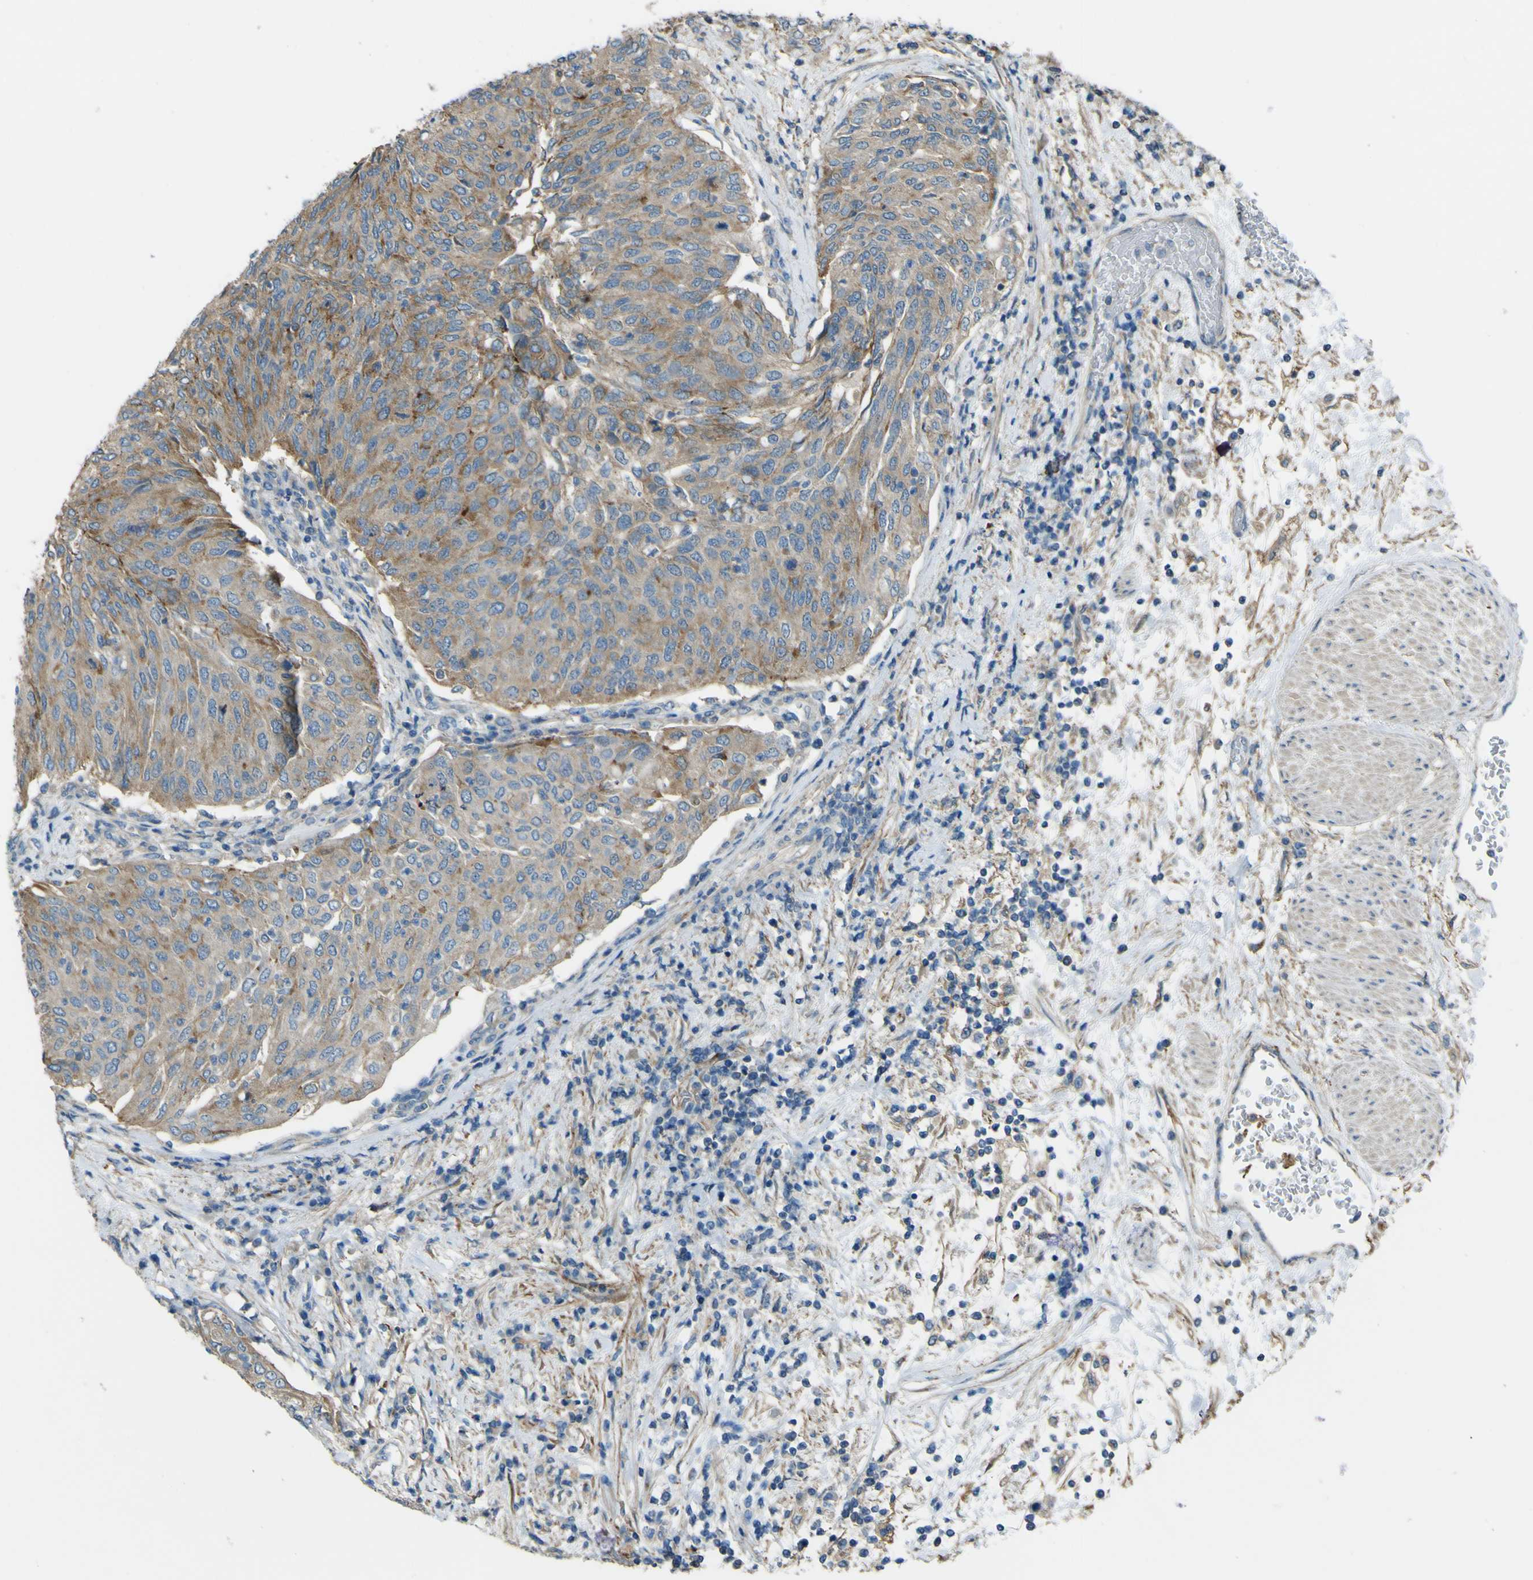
{"staining": {"intensity": "strong", "quantity": "25%-75%", "location": "cytoplasmic/membranous"}, "tissue": "urothelial cancer", "cell_type": "Tumor cells", "image_type": "cancer", "snomed": [{"axis": "morphology", "description": "Urothelial carcinoma, Low grade"}, {"axis": "topography", "description": "Urinary bladder"}], "caption": "IHC staining of urothelial carcinoma (low-grade), which demonstrates high levels of strong cytoplasmic/membranous expression in about 25%-75% of tumor cells indicating strong cytoplasmic/membranous protein positivity. The staining was performed using DAB (3,3'-diaminobenzidine) (brown) for protein detection and nuclei were counterstained in hematoxylin (blue).", "gene": "NAALADL2", "patient": {"sex": "female", "age": 79}}